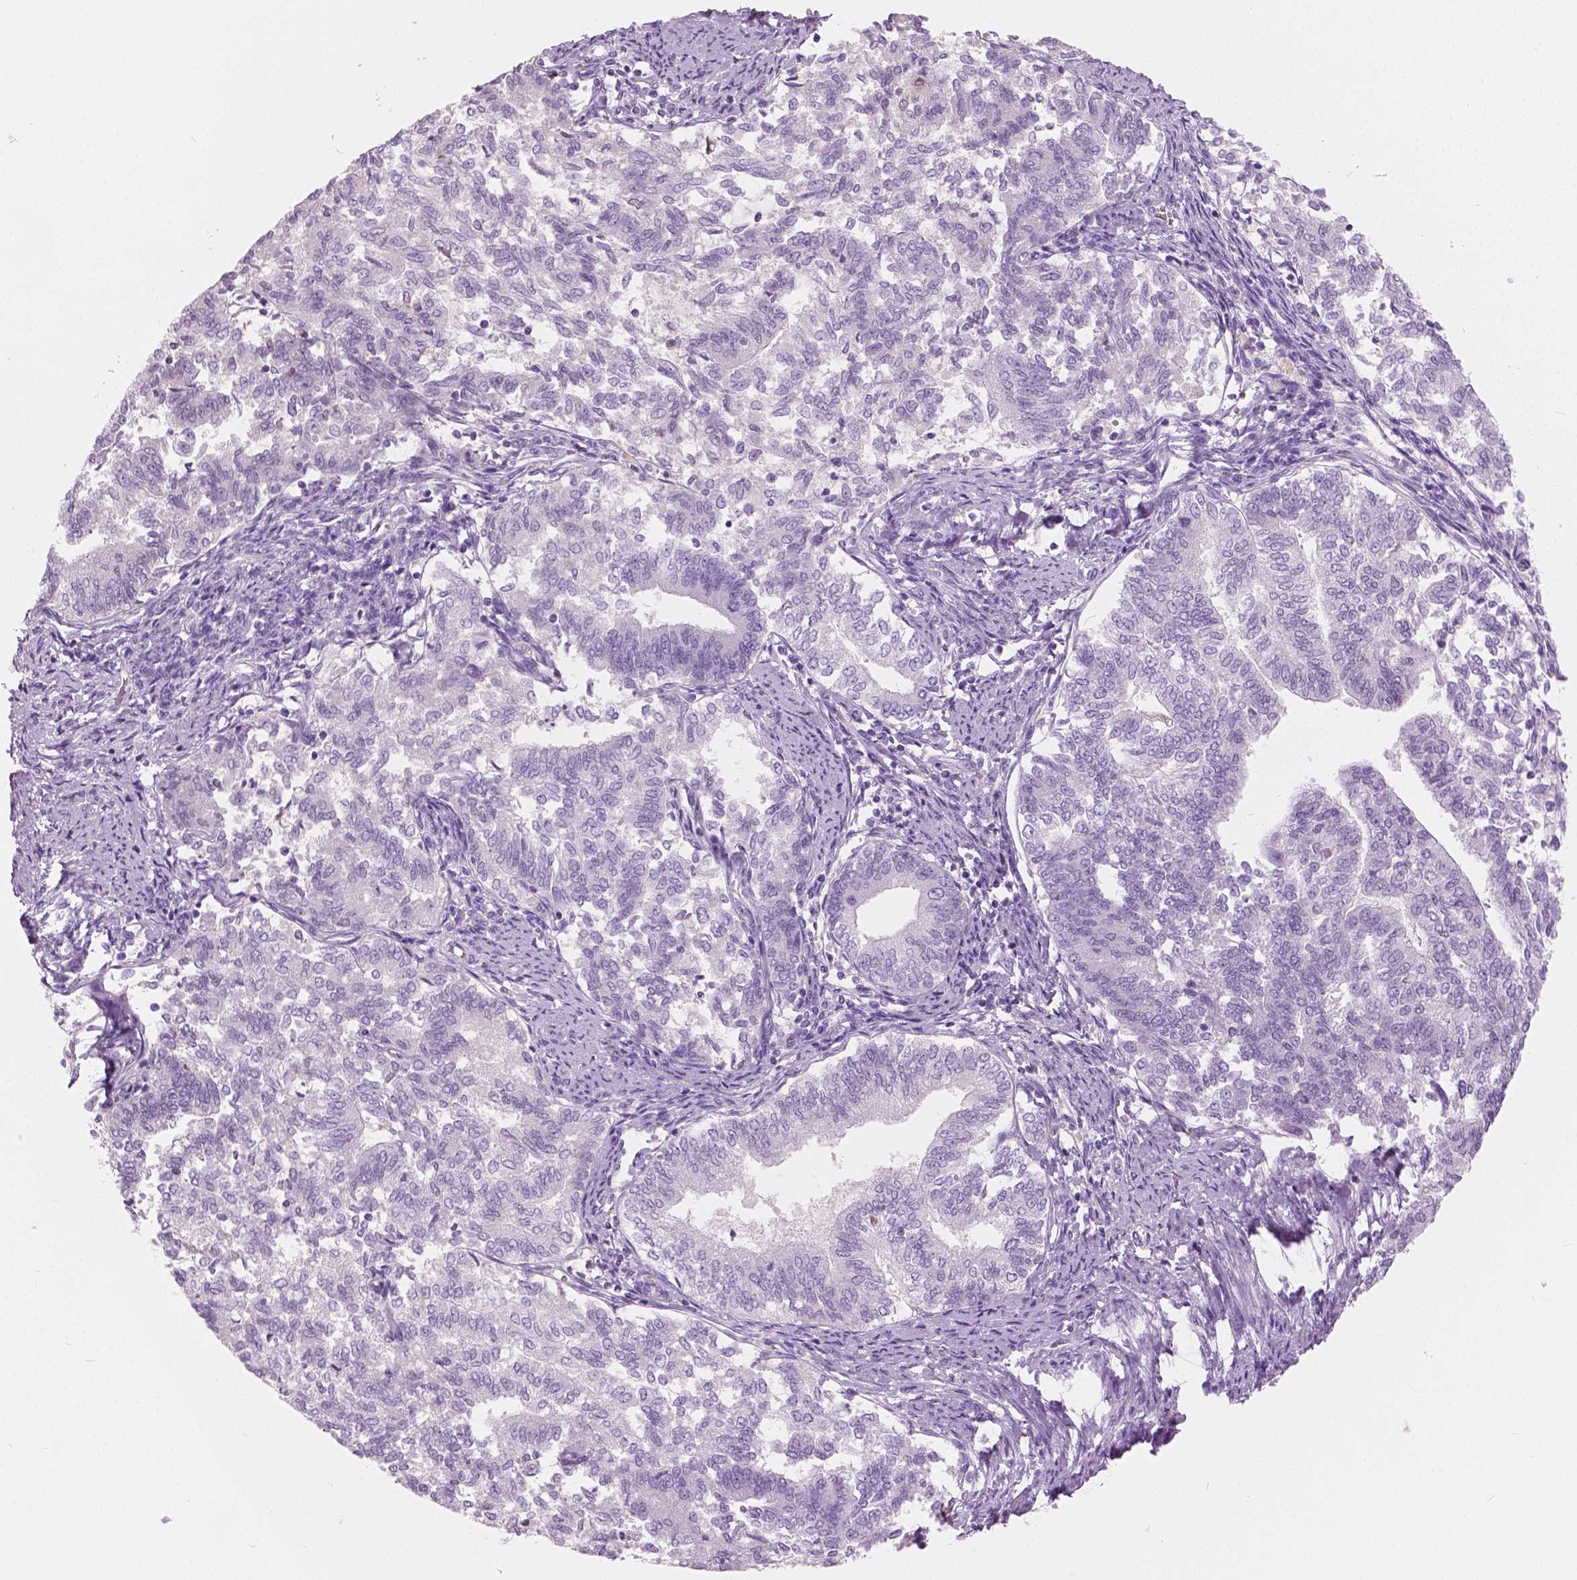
{"staining": {"intensity": "negative", "quantity": "none", "location": "none"}, "tissue": "endometrial cancer", "cell_type": "Tumor cells", "image_type": "cancer", "snomed": [{"axis": "morphology", "description": "Adenocarcinoma, NOS"}, {"axis": "topography", "description": "Endometrium"}], "caption": "Immunohistochemistry (IHC) of endometrial cancer displays no positivity in tumor cells. (Brightfield microscopy of DAB immunohistochemistry (IHC) at high magnification).", "gene": "GALM", "patient": {"sex": "female", "age": 65}}